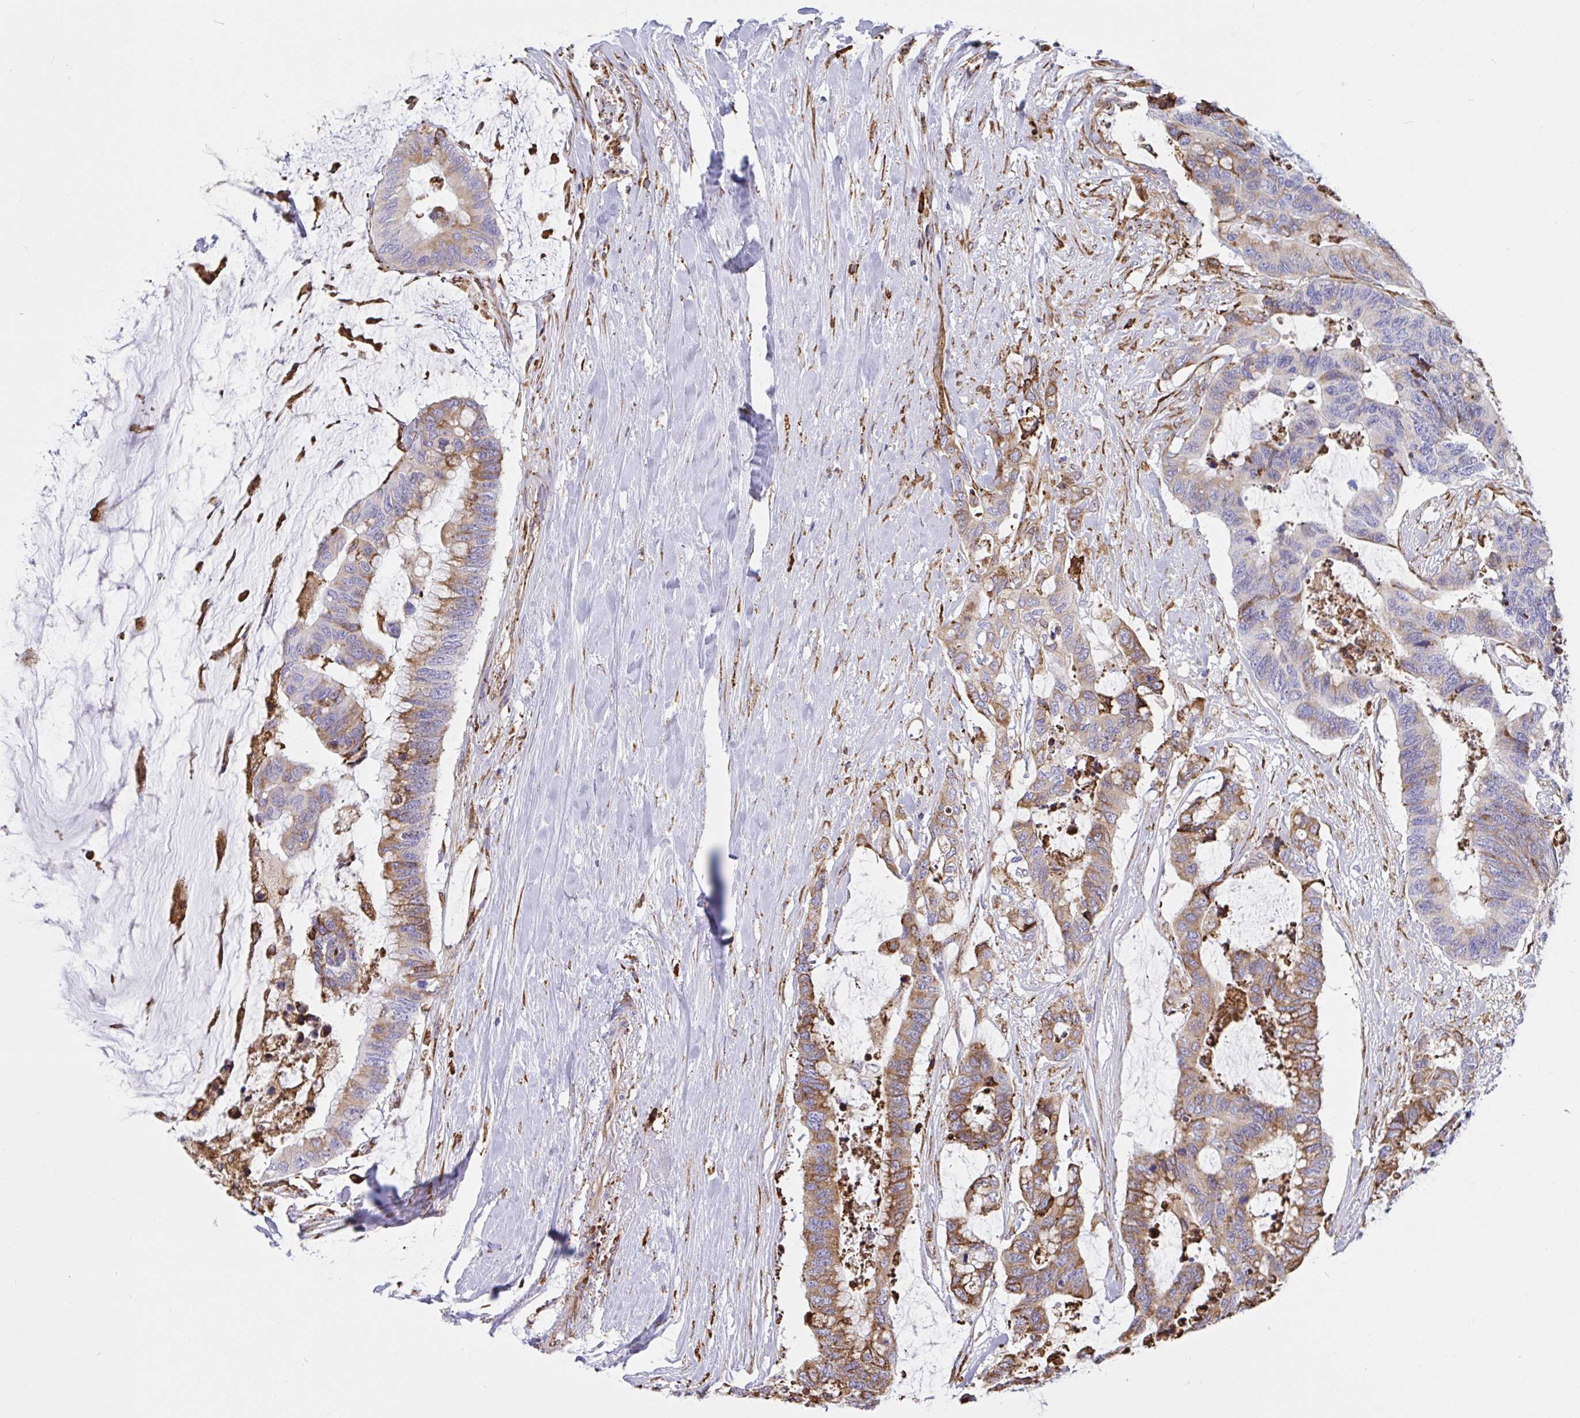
{"staining": {"intensity": "moderate", "quantity": "25%-75%", "location": "cytoplasmic/membranous"}, "tissue": "colorectal cancer", "cell_type": "Tumor cells", "image_type": "cancer", "snomed": [{"axis": "morphology", "description": "Adenocarcinoma, NOS"}, {"axis": "topography", "description": "Rectum"}], "caption": "Human colorectal cancer (adenocarcinoma) stained with a protein marker demonstrates moderate staining in tumor cells.", "gene": "CLGN", "patient": {"sex": "female", "age": 59}}